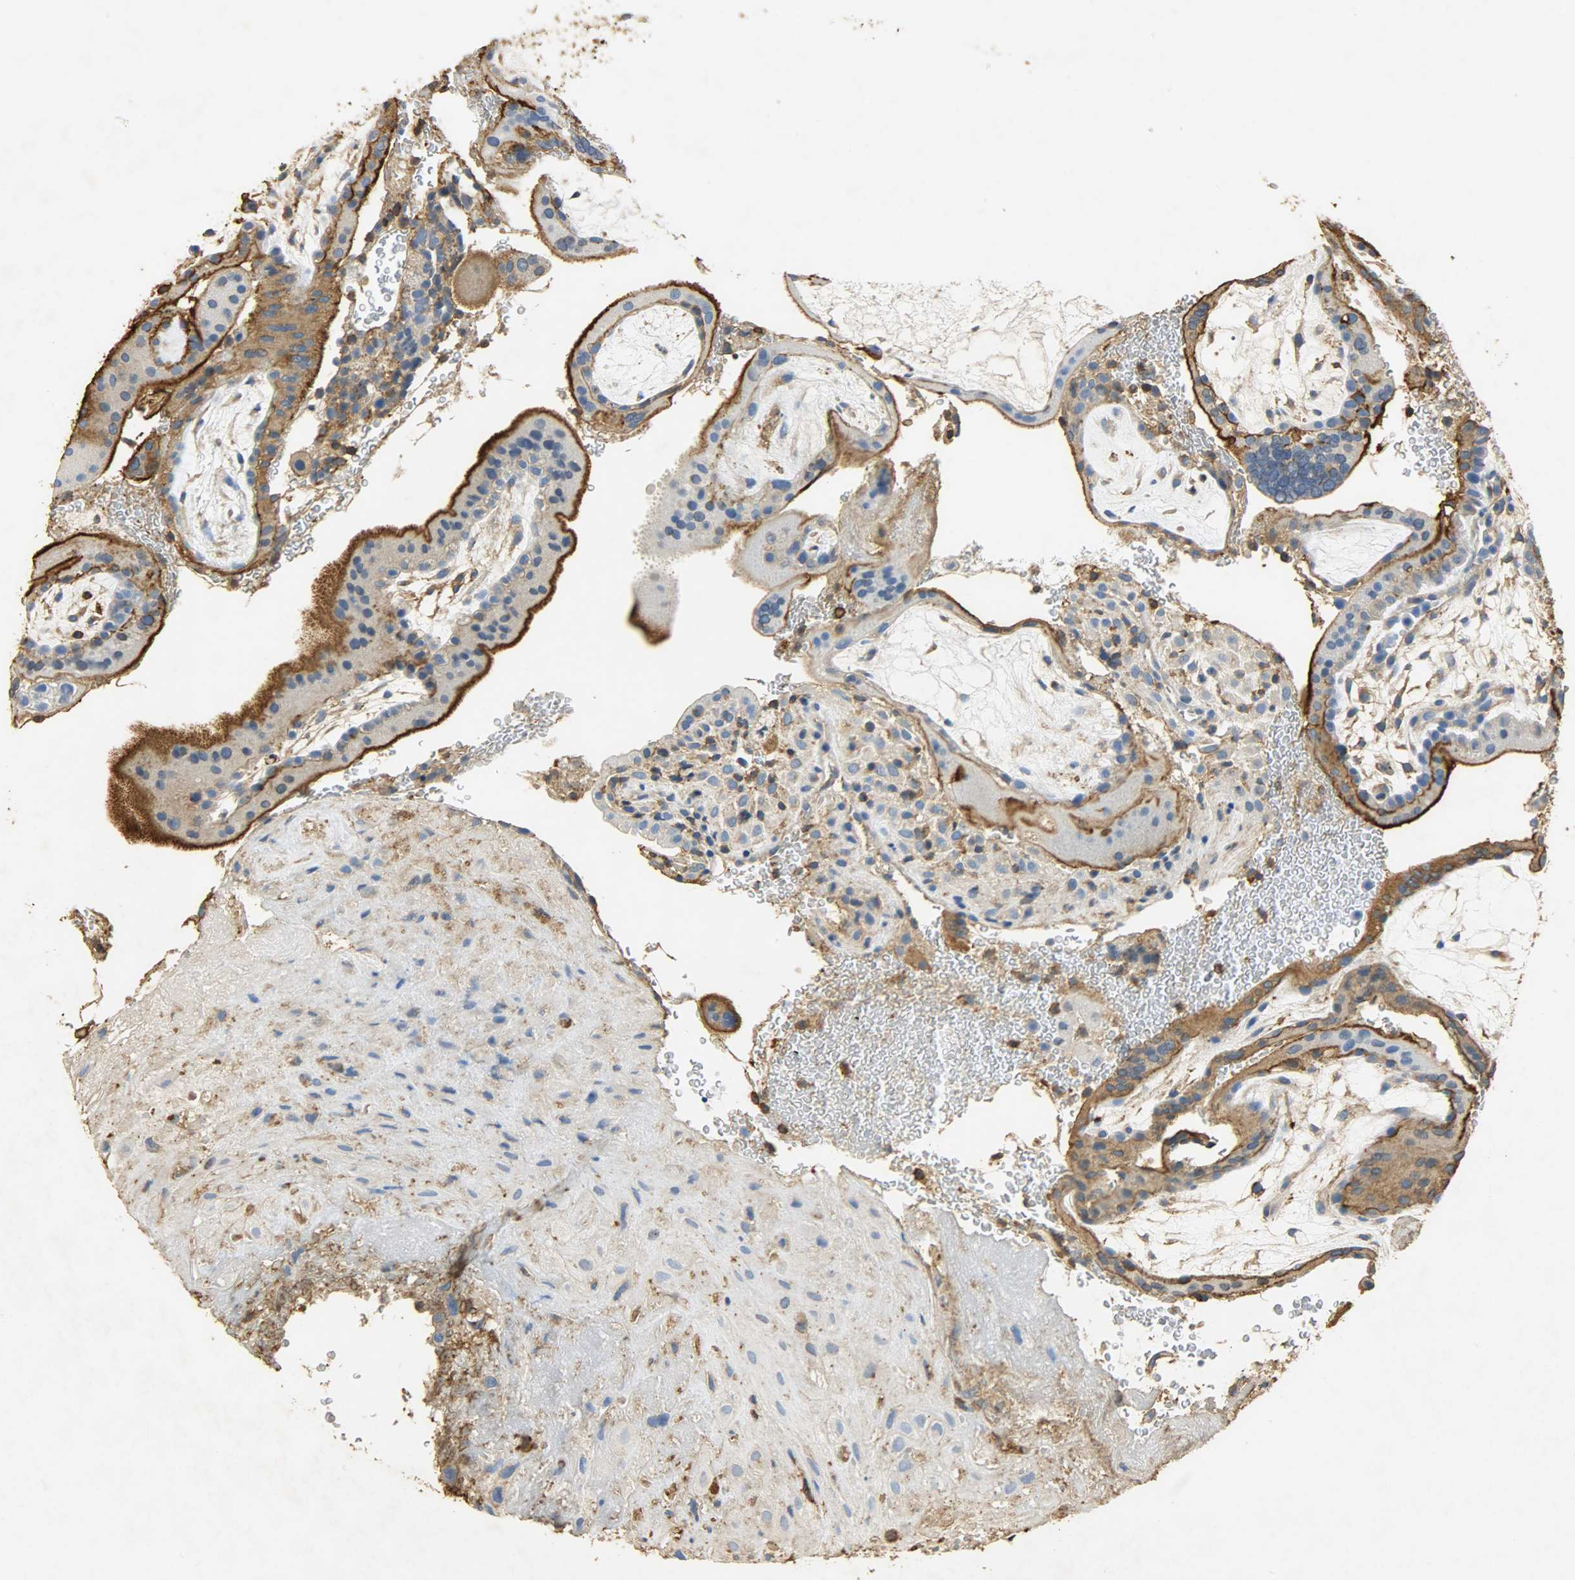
{"staining": {"intensity": "negative", "quantity": "none", "location": "none"}, "tissue": "placenta", "cell_type": "Decidual cells", "image_type": "normal", "snomed": [{"axis": "morphology", "description": "Normal tissue, NOS"}, {"axis": "topography", "description": "Placenta"}], "caption": "Immunohistochemical staining of normal placenta reveals no significant positivity in decidual cells.", "gene": "ANXA6", "patient": {"sex": "female", "age": 19}}